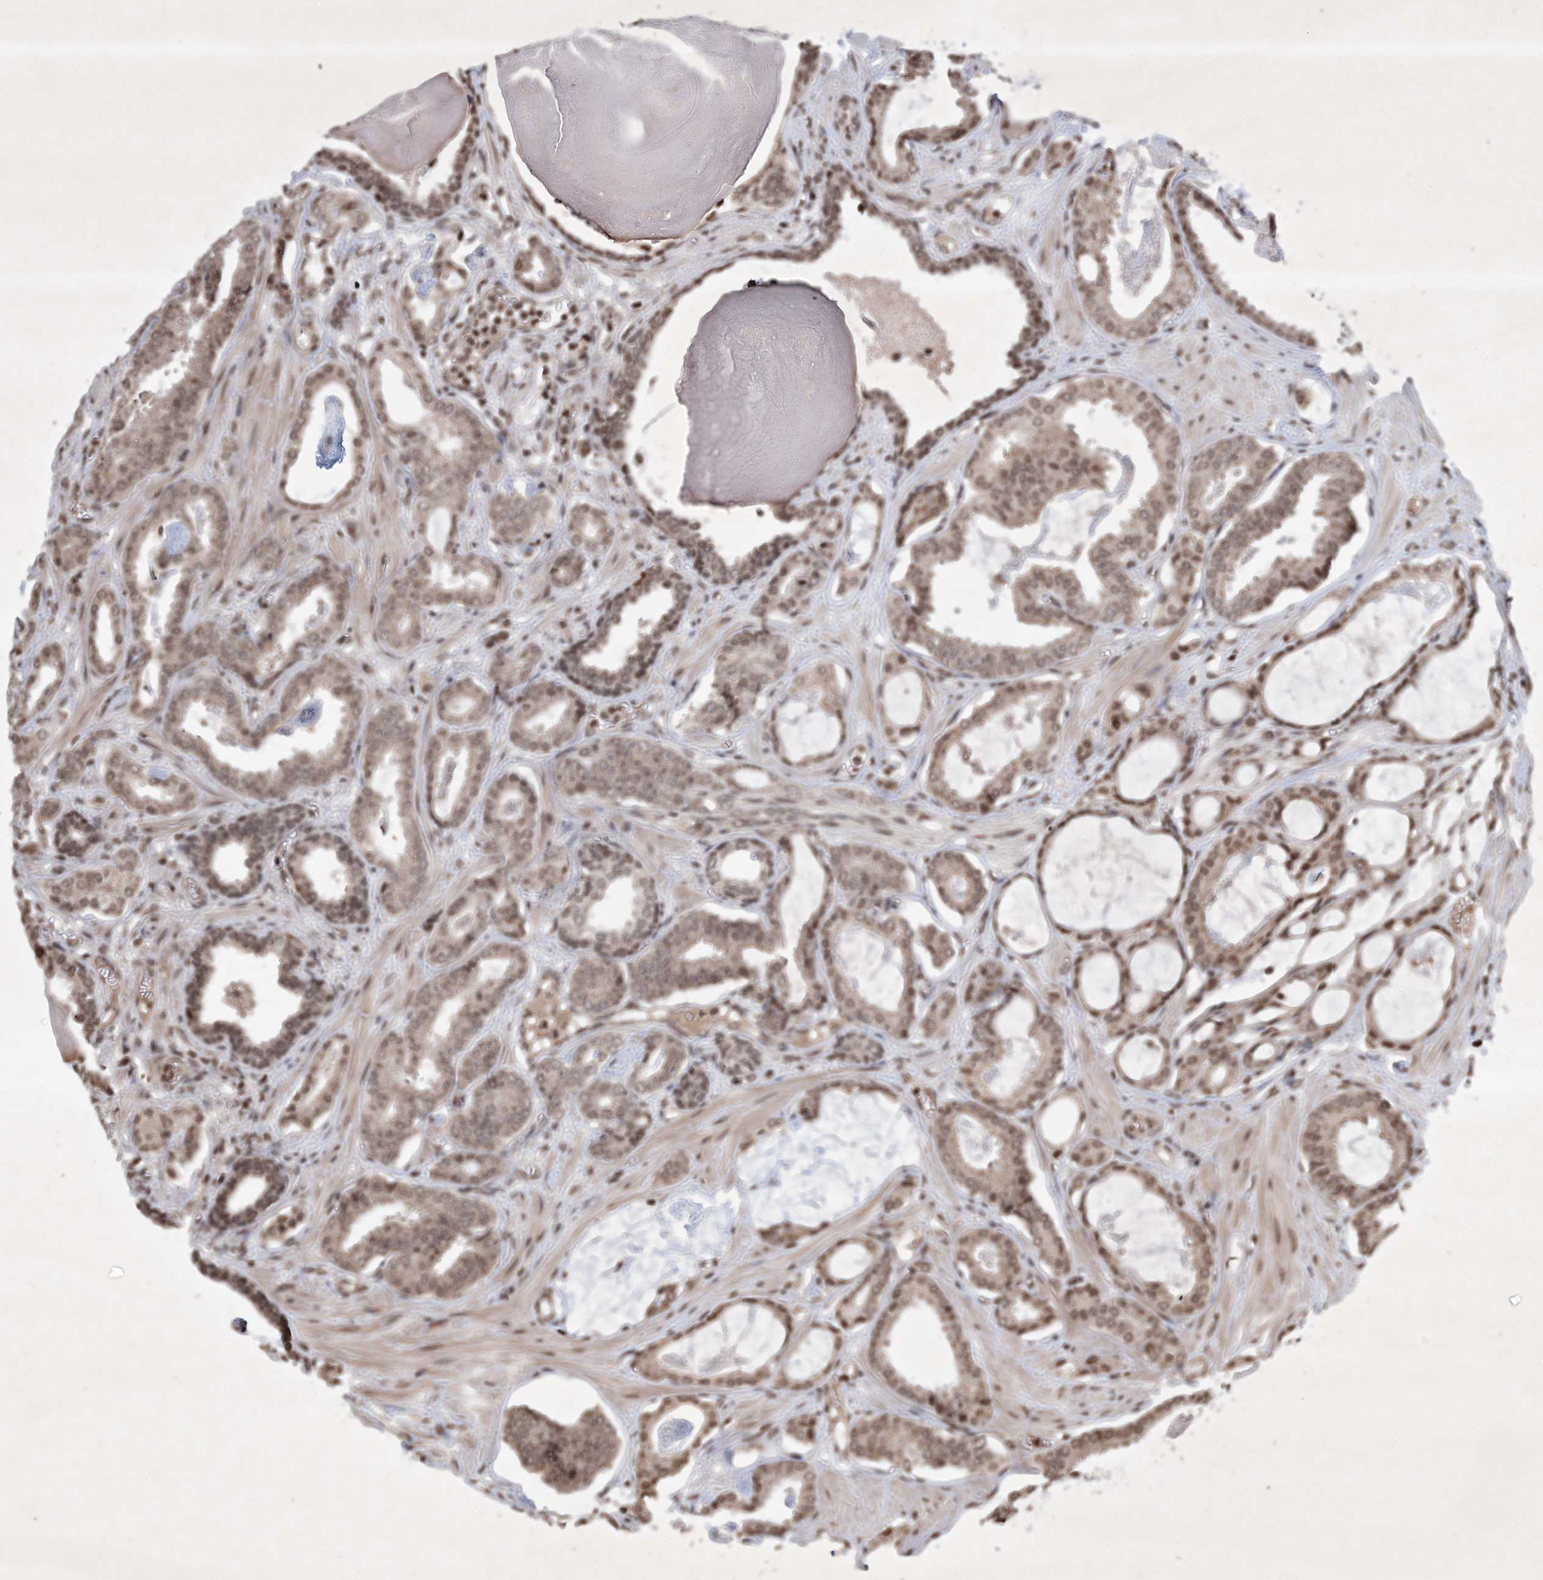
{"staining": {"intensity": "moderate", "quantity": ">75%", "location": "nuclear"}, "tissue": "prostate cancer", "cell_type": "Tumor cells", "image_type": "cancer", "snomed": [{"axis": "morphology", "description": "Adenocarcinoma, Low grade"}, {"axis": "topography", "description": "Prostate"}], "caption": "About >75% of tumor cells in prostate cancer (low-grade adenocarcinoma) reveal moderate nuclear protein staining as visualized by brown immunohistochemical staining.", "gene": "NEDD9", "patient": {"sex": "male", "age": 53}}